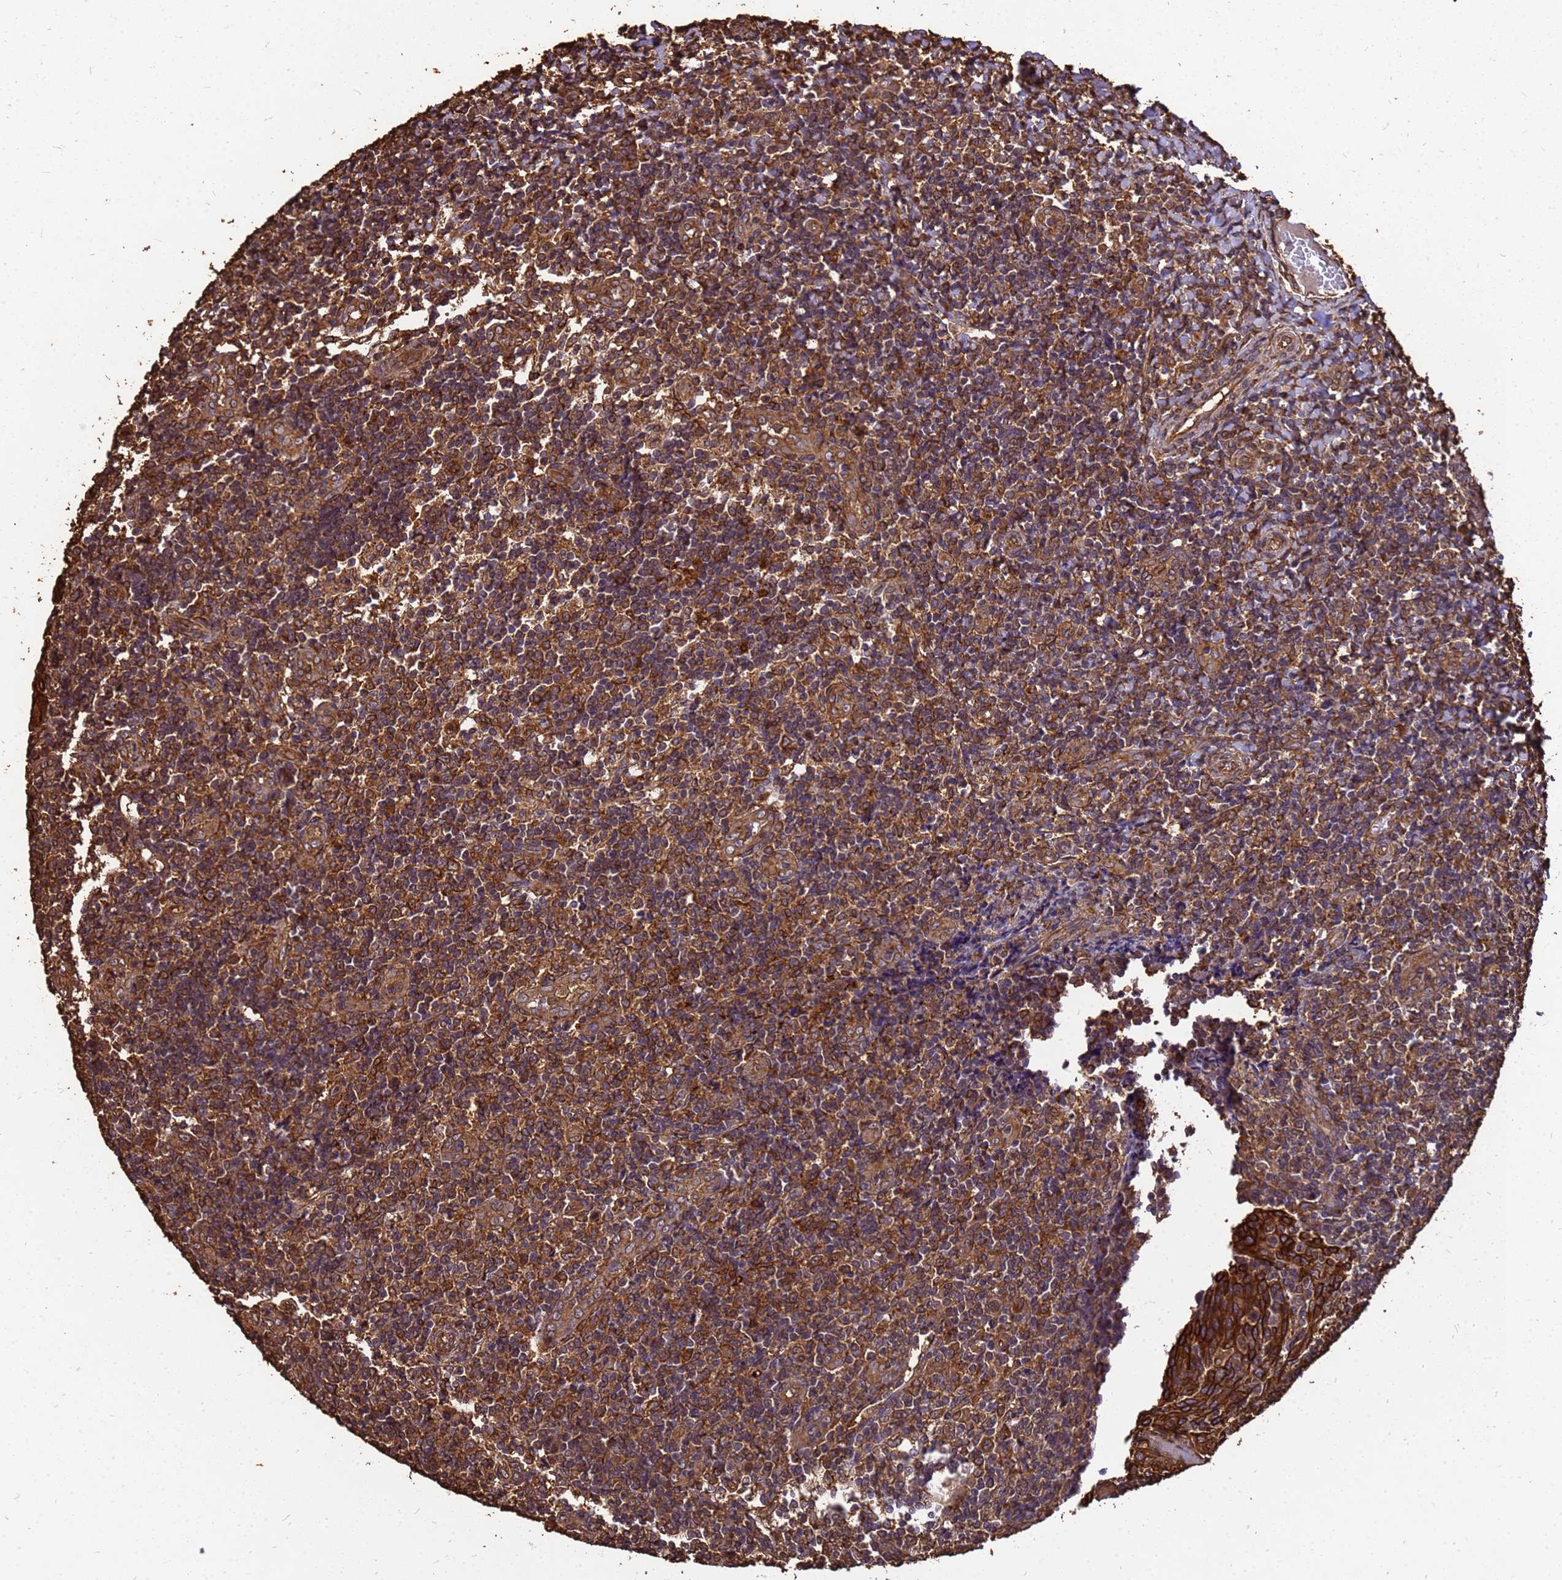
{"staining": {"intensity": "strong", "quantity": ">75%", "location": "cytoplasmic/membranous"}, "tissue": "tonsil", "cell_type": "Germinal center cells", "image_type": "normal", "snomed": [{"axis": "morphology", "description": "Normal tissue, NOS"}, {"axis": "topography", "description": "Tonsil"}], "caption": "Tonsil stained for a protein shows strong cytoplasmic/membranous positivity in germinal center cells. Using DAB (3,3'-diaminobenzidine) (brown) and hematoxylin (blue) stains, captured at high magnification using brightfield microscopy.", "gene": "ZNF618", "patient": {"sex": "female", "age": 19}}